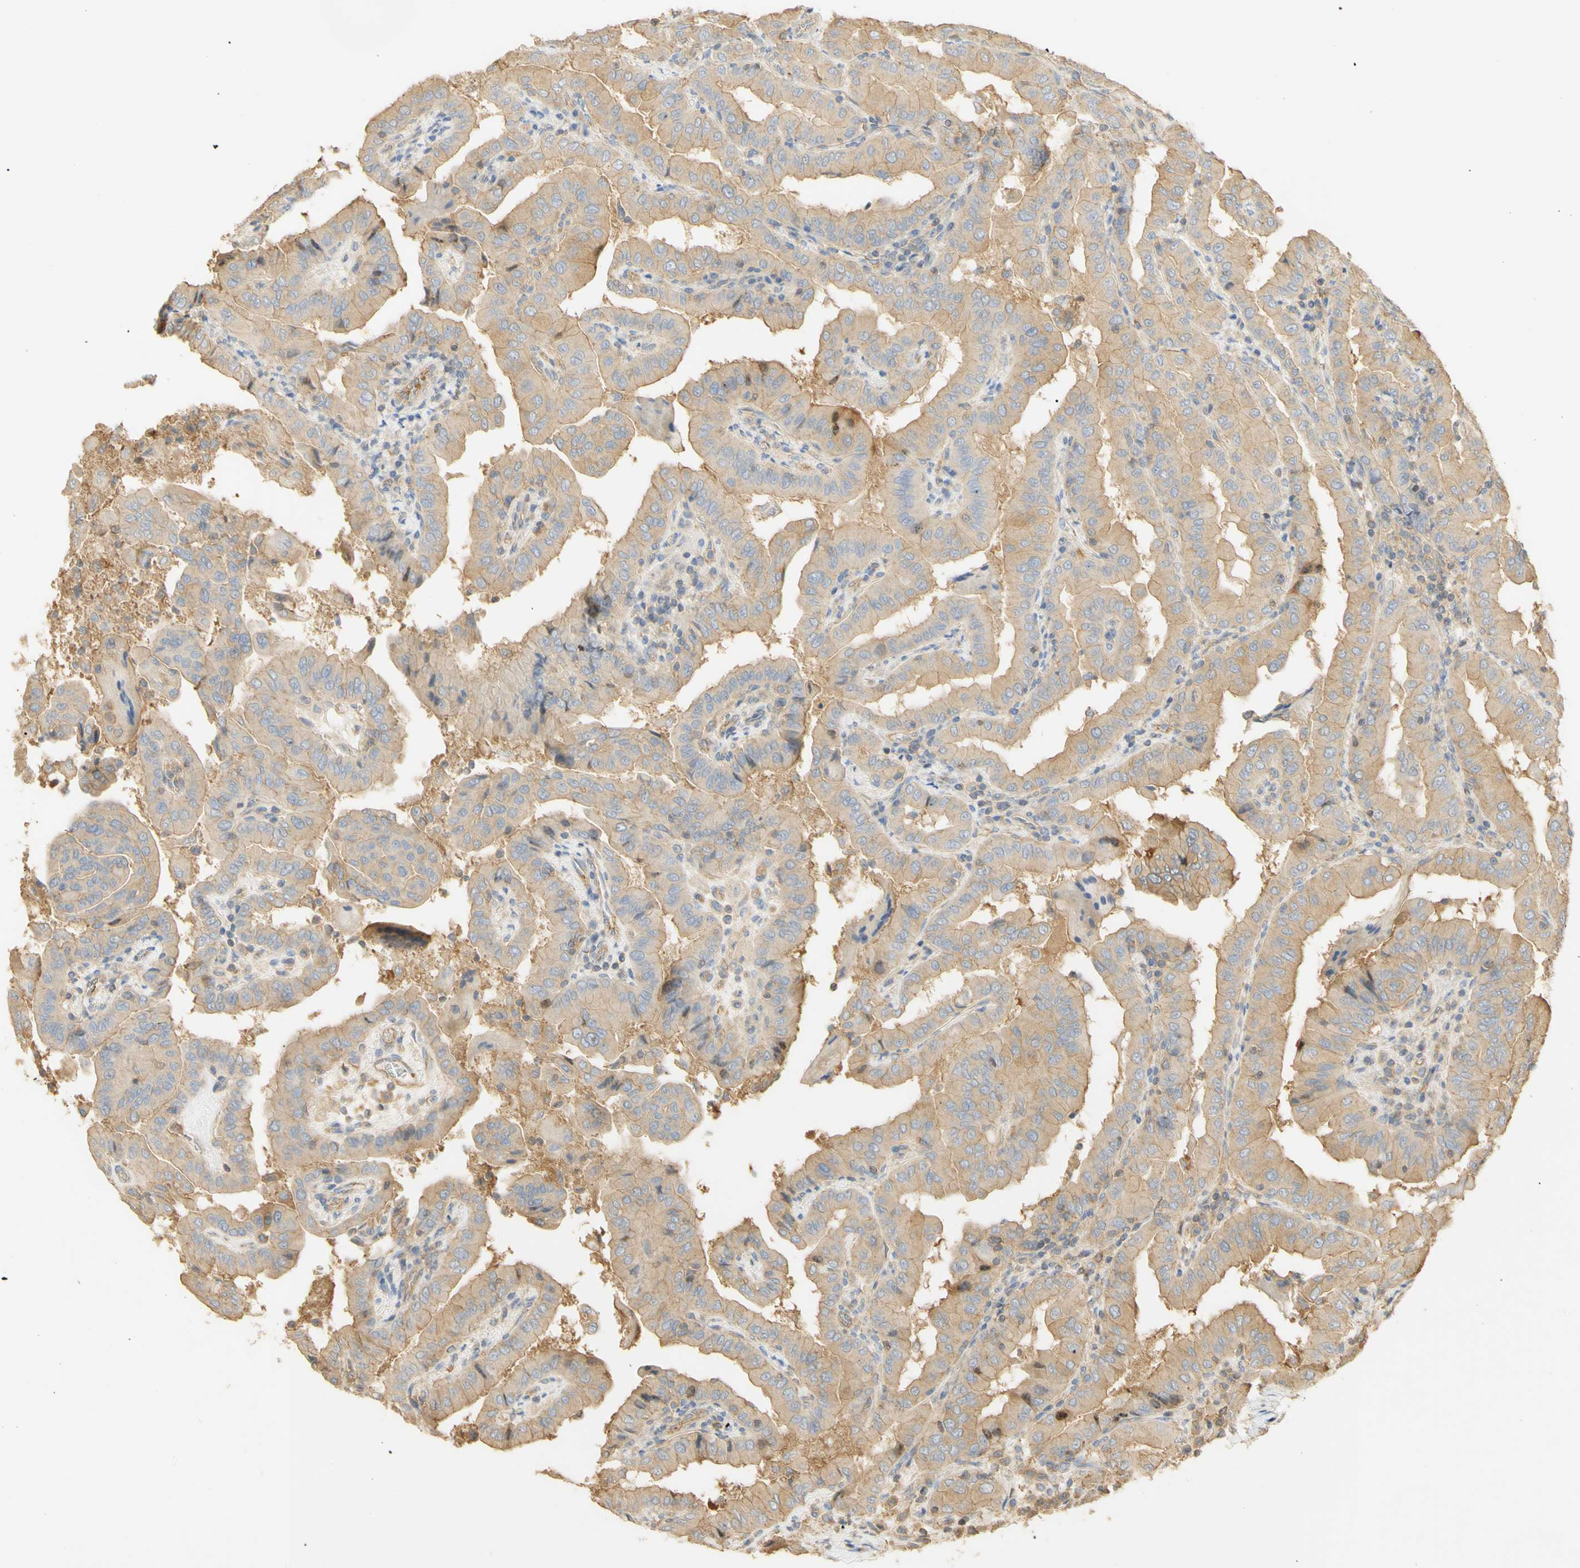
{"staining": {"intensity": "weak", "quantity": ">75%", "location": "cytoplasmic/membranous"}, "tissue": "thyroid cancer", "cell_type": "Tumor cells", "image_type": "cancer", "snomed": [{"axis": "morphology", "description": "Papillary adenocarcinoma, NOS"}, {"axis": "topography", "description": "Thyroid gland"}], "caption": "A photomicrograph showing weak cytoplasmic/membranous positivity in about >75% of tumor cells in thyroid papillary adenocarcinoma, as visualized by brown immunohistochemical staining.", "gene": "KCNE4", "patient": {"sex": "male", "age": 33}}